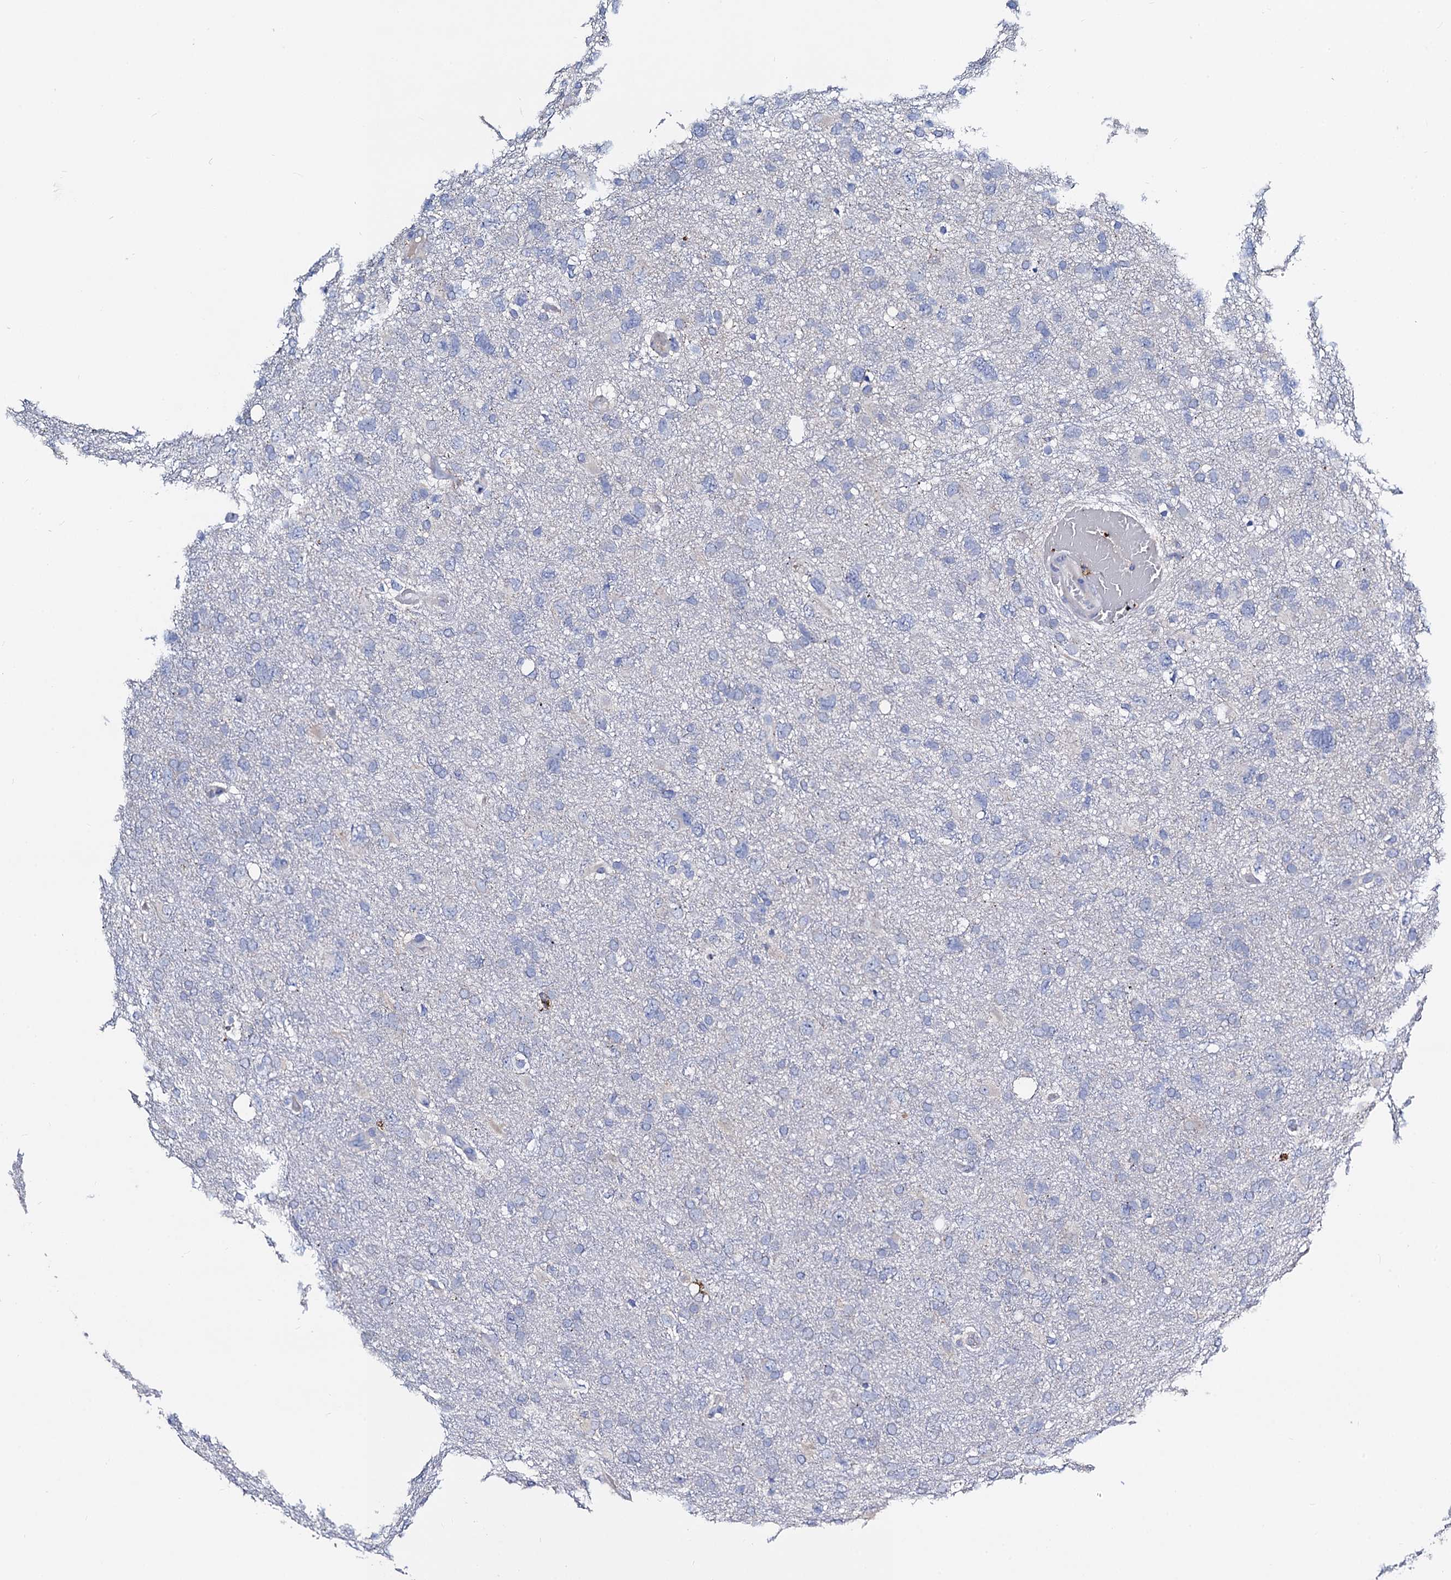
{"staining": {"intensity": "negative", "quantity": "none", "location": "none"}, "tissue": "glioma", "cell_type": "Tumor cells", "image_type": "cancer", "snomed": [{"axis": "morphology", "description": "Glioma, malignant, High grade"}, {"axis": "topography", "description": "Brain"}], "caption": "A micrograph of human glioma is negative for staining in tumor cells.", "gene": "FREM3", "patient": {"sex": "male", "age": 61}}